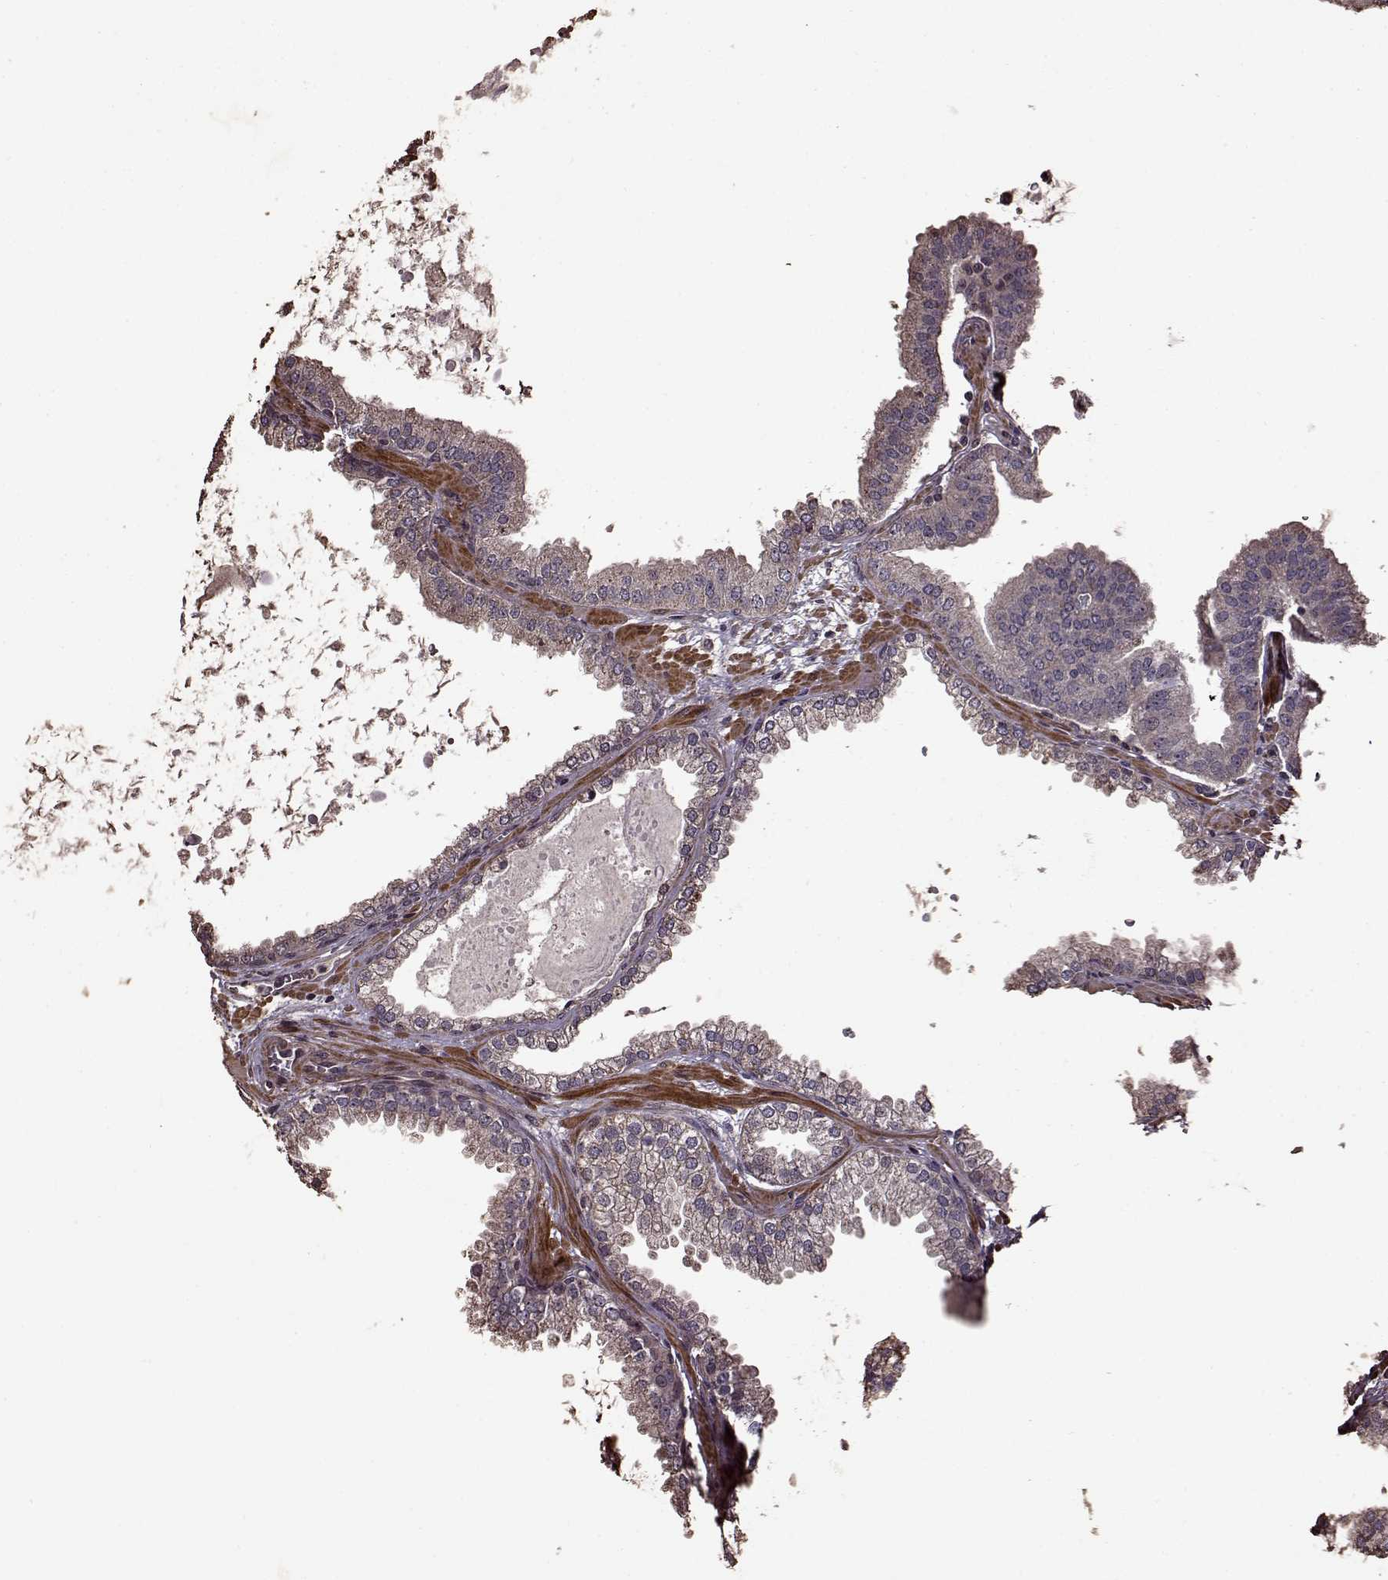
{"staining": {"intensity": "weak", "quantity": ">75%", "location": "cytoplasmic/membranous"}, "tissue": "prostate cancer", "cell_type": "Tumor cells", "image_type": "cancer", "snomed": [{"axis": "morphology", "description": "Normal tissue, NOS"}, {"axis": "morphology", "description": "Adenocarcinoma, High grade"}, {"axis": "topography", "description": "Prostate"}], "caption": "Prostate cancer stained with a protein marker exhibits weak staining in tumor cells.", "gene": "FBXW11", "patient": {"sex": "male", "age": 83}}